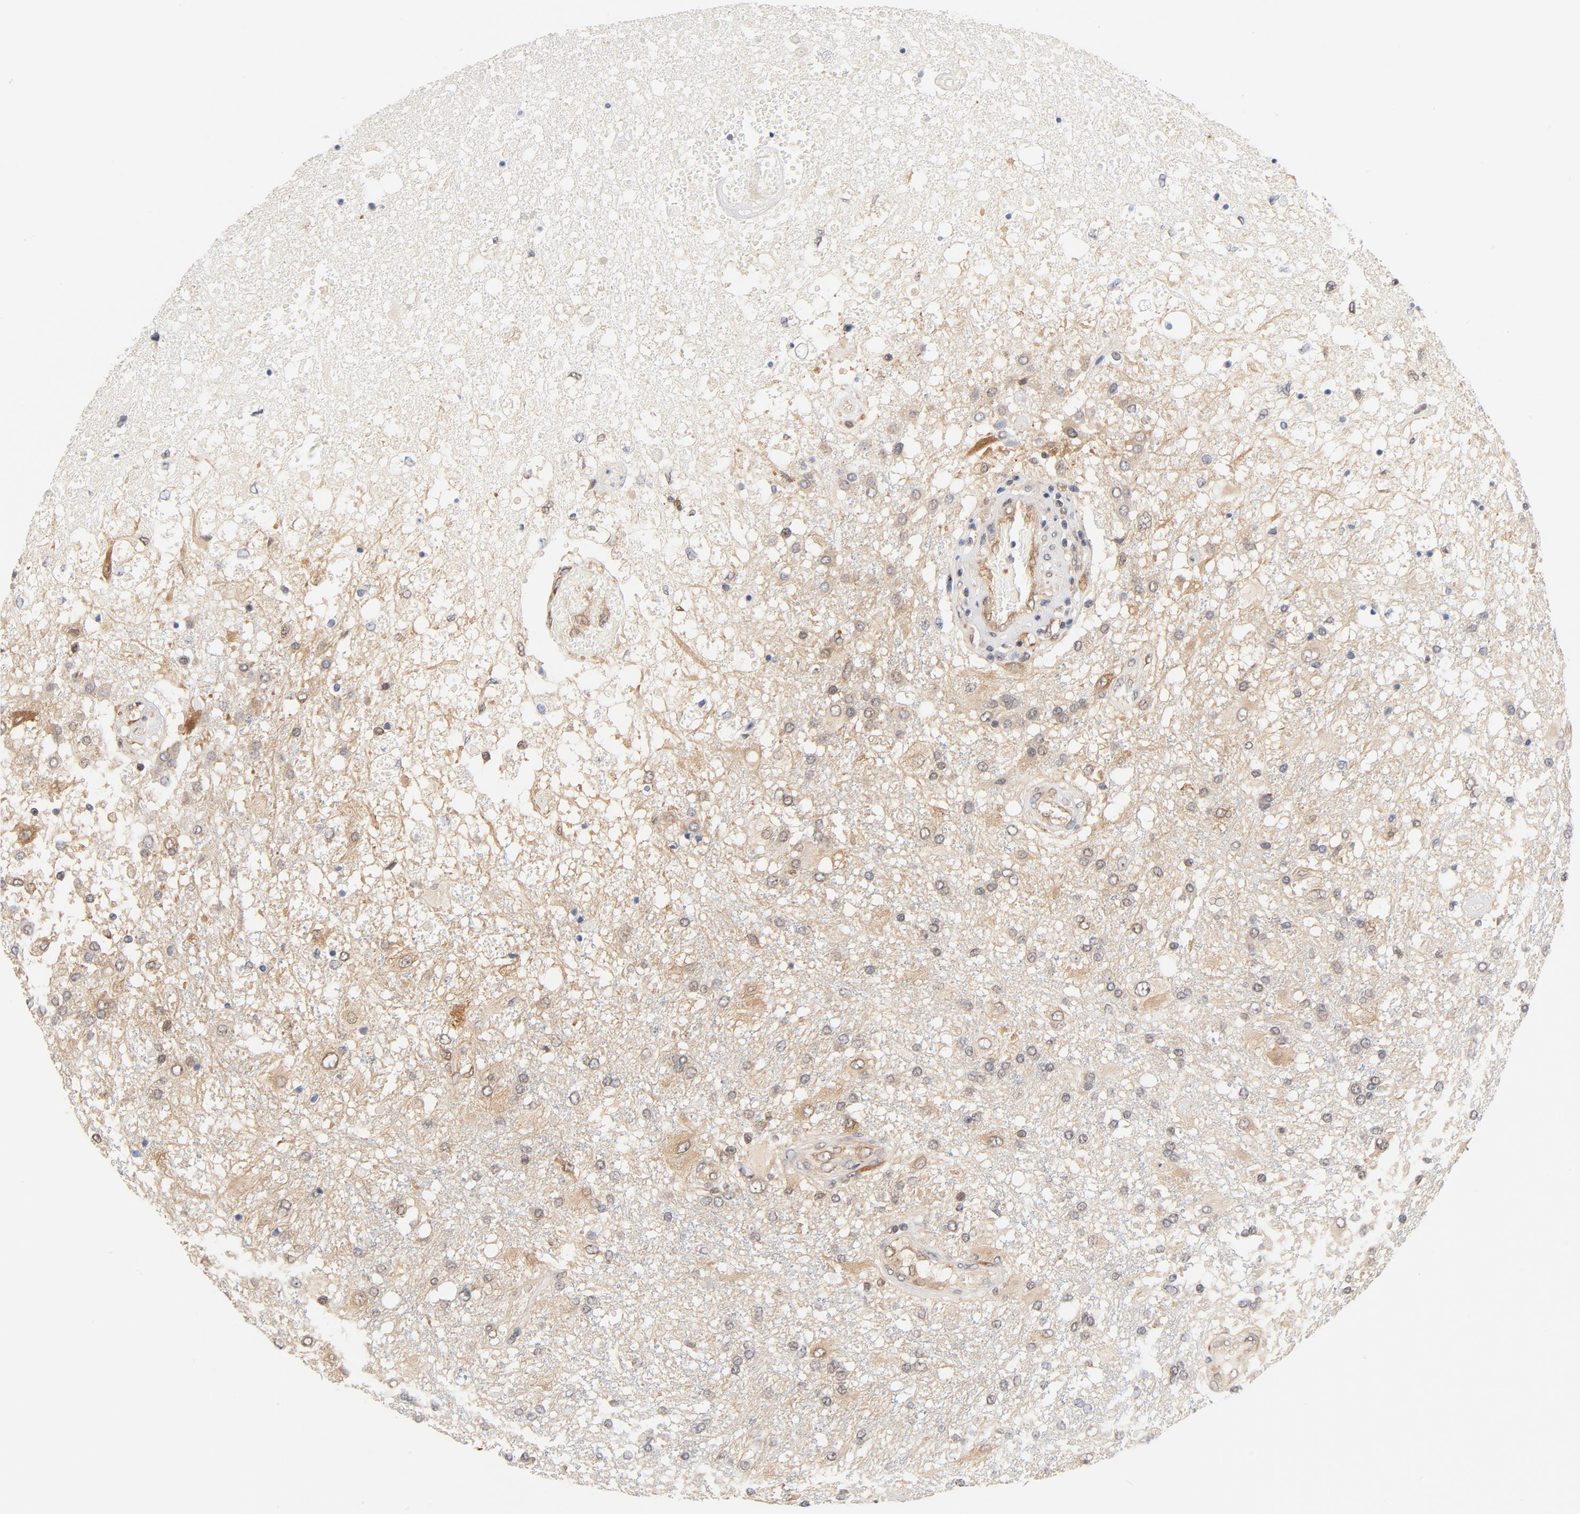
{"staining": {"intensity": "moderate", "quantity": ">75%", "location": "cytoplasmic/membranous"}, "tissue": "glioma", "cell_type": "Tumor cells", "image_type": "cancer", "snomed": [{"axis": "morphology", "description": "Glioma, malignant, High grade"}, {"axis": "topography", "description": "Cerebral cortex"}], "caption": "Approximately >75% of tumor cells in malignant high-grade glioma exhibit moderate cytoplasmic/membranous protein staining as visualized by brown immunohistochemical staining.", "gene": "EIF4E", "patient": {"sex": "male", "age": 79}}